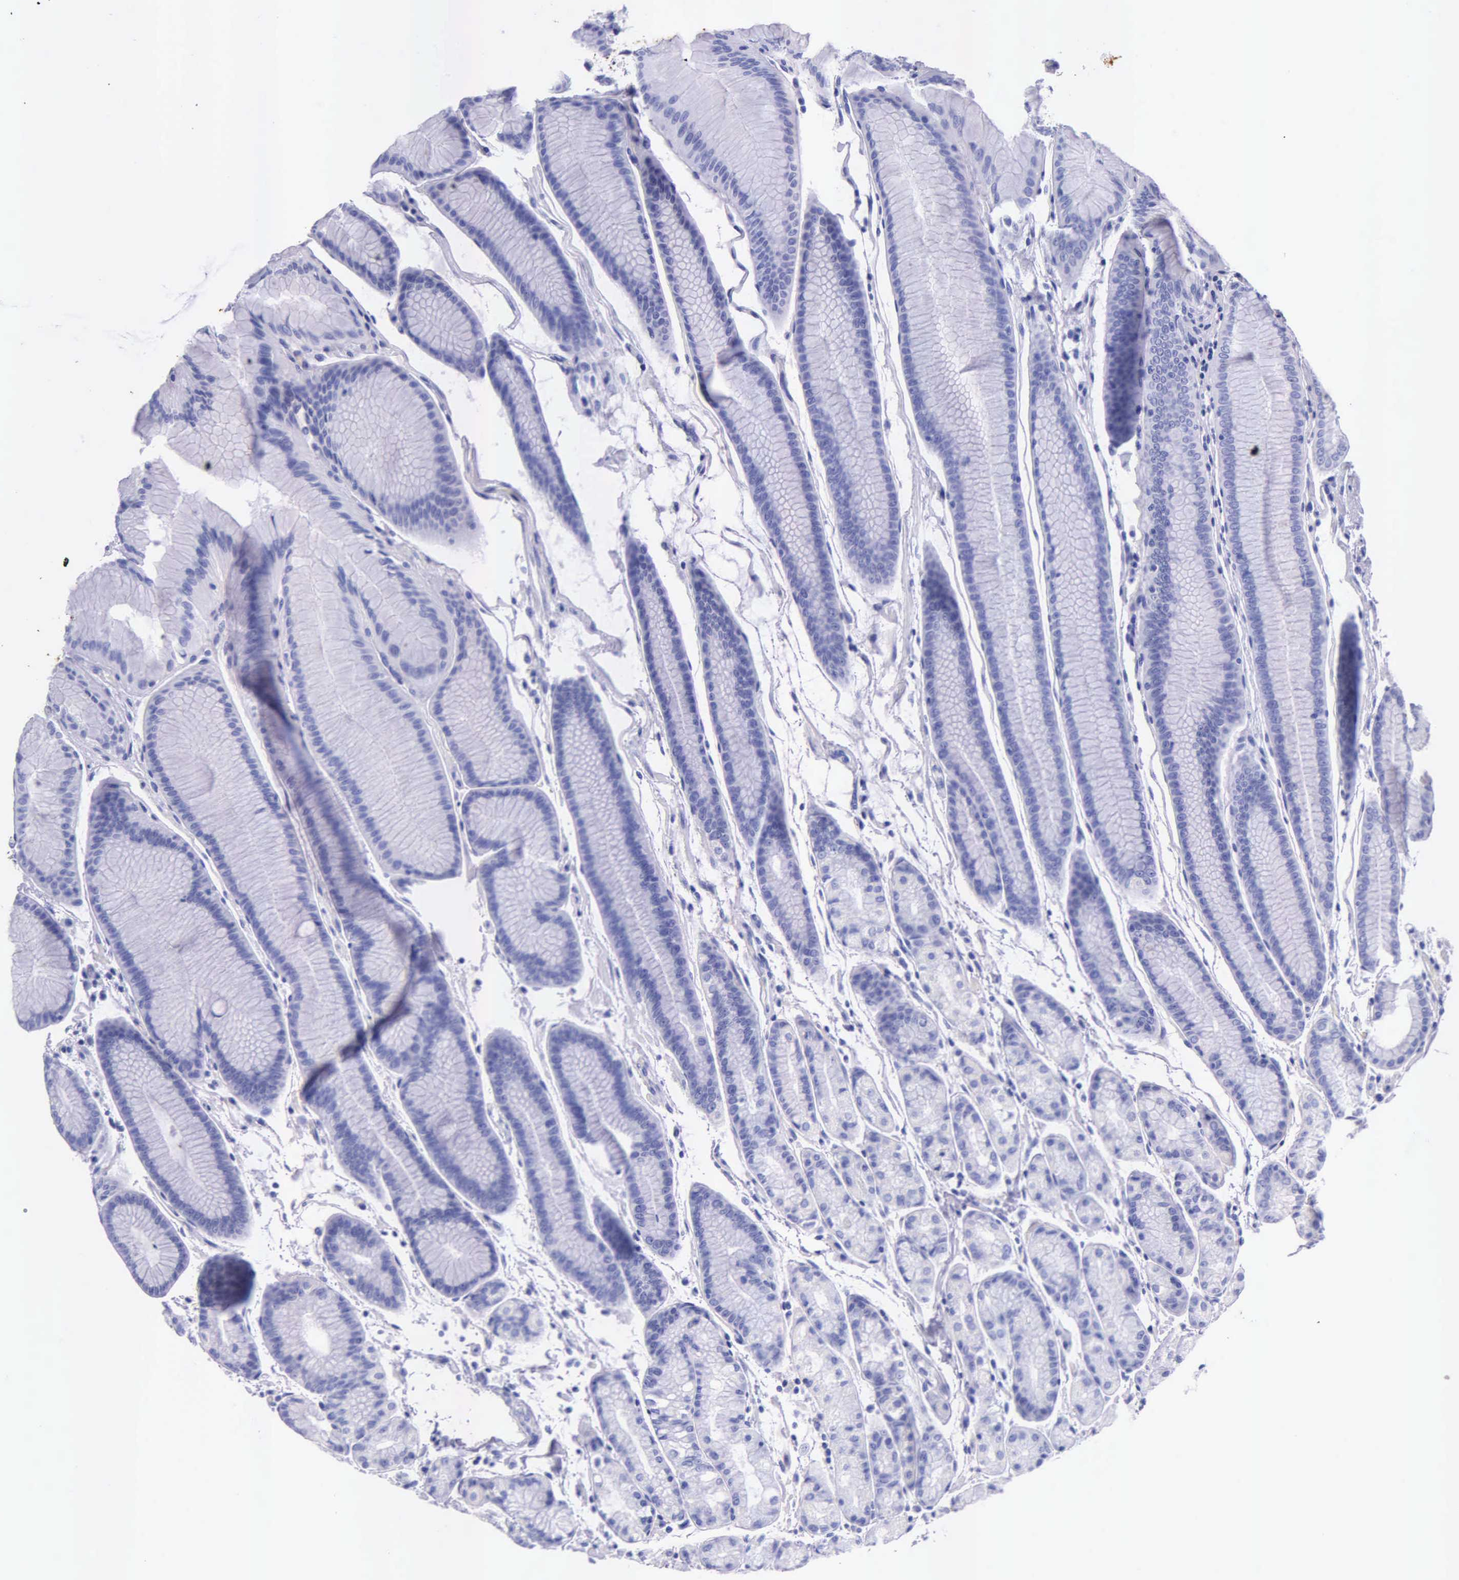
{"staining": {"intensity": "negative", "quantity": "none", "location": "none"}, "tissue": "stomach", "cell_type": "Glandular cells", "image_type": "normal", "snomed": [{"axis": "morphology", "description": "Normal tissue, NOS"}, {"axis": "topography", "description": "Stomach, upper"}], "caption": "Unremarkable stomach was stained to show a protein in brown. There is no significant expression in glandular cells.", "gene": "KLK2", "patient": {"sex": "male", "age": 72}}